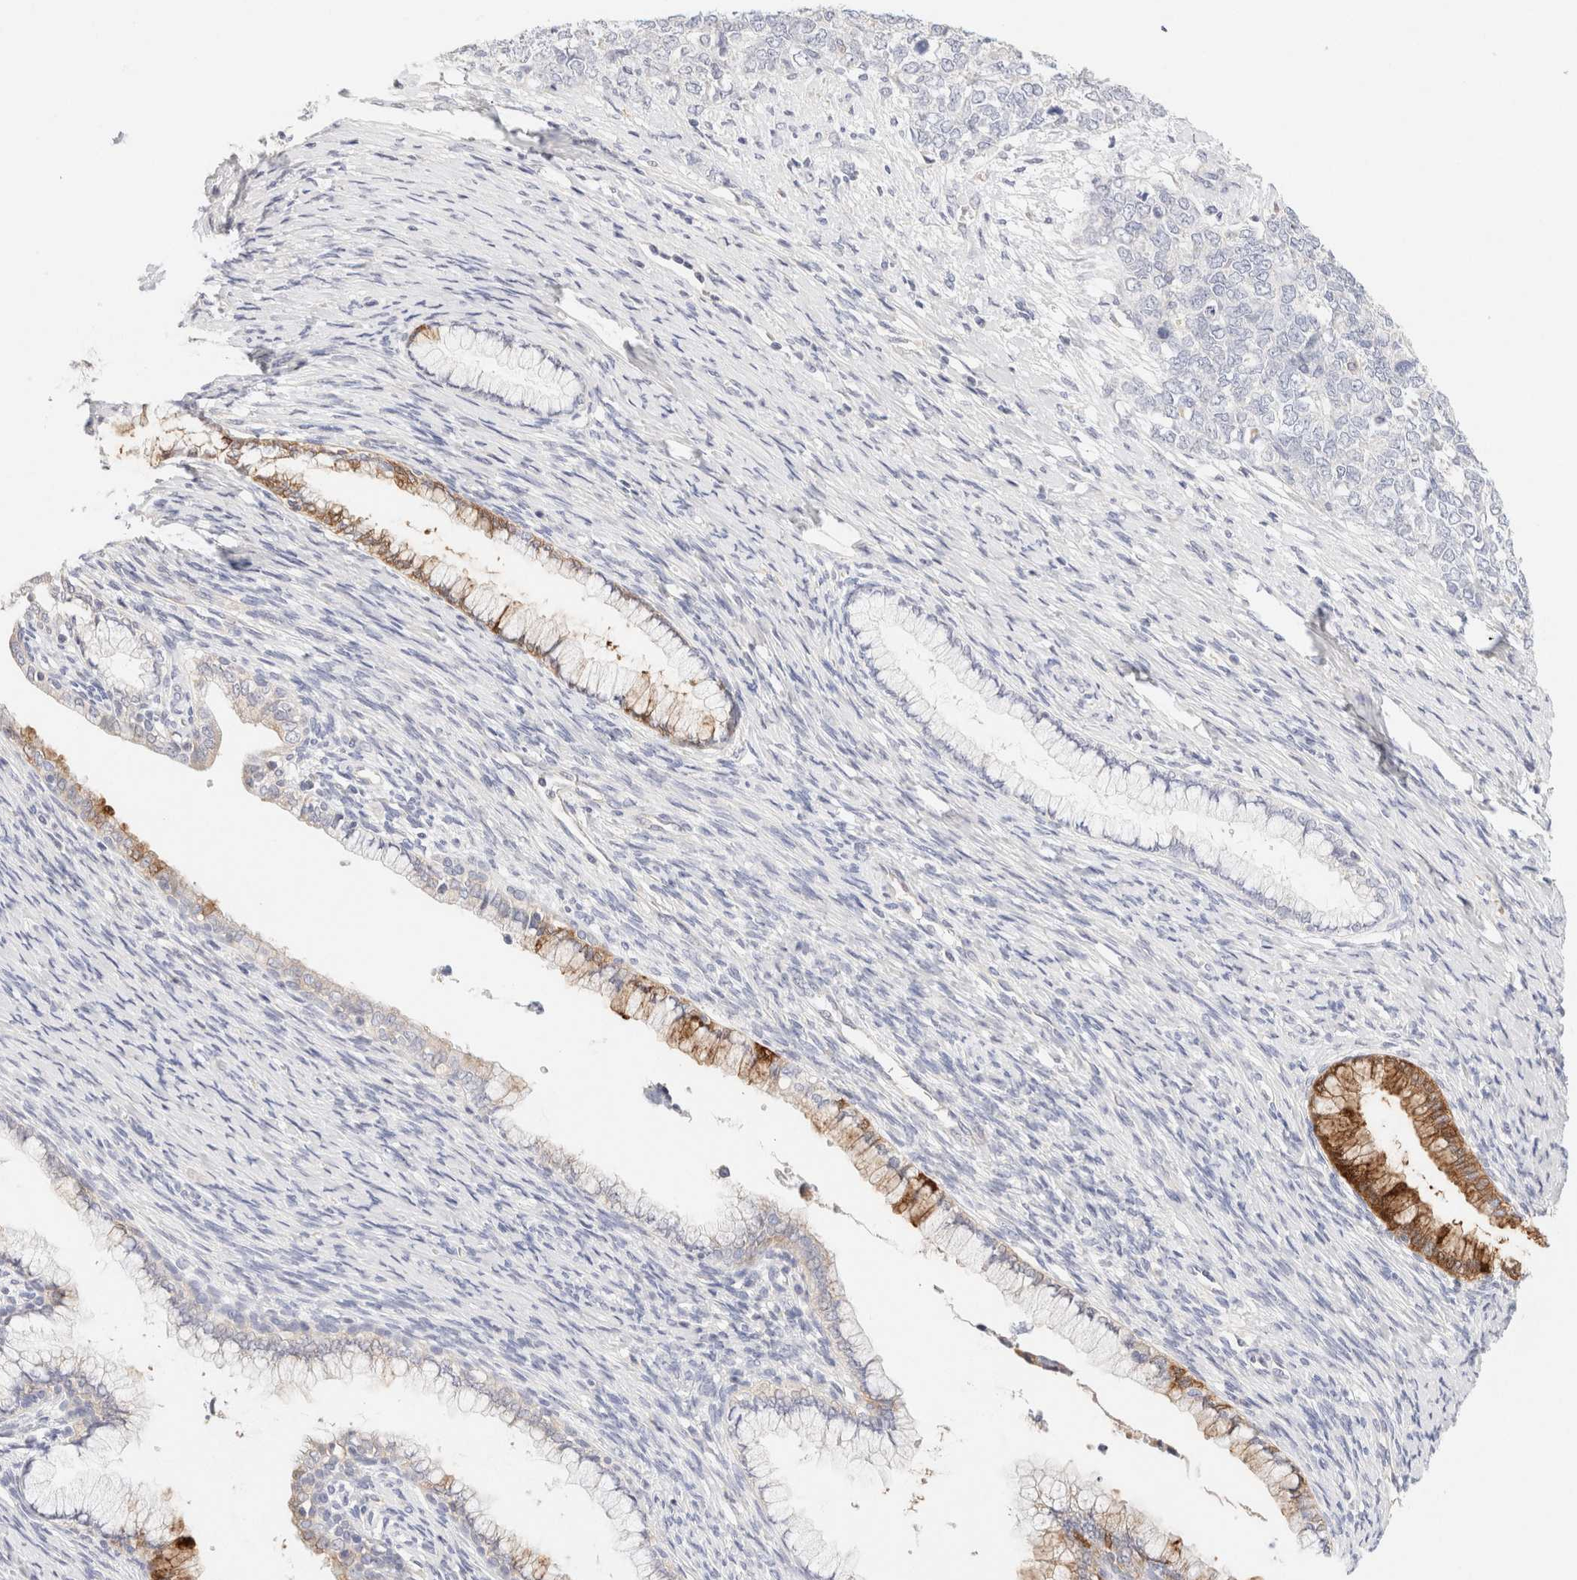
{"staining": {"intensity": "negative", "quantity": "none", "location": "none"}, "tissue": "cervical cancer", "cell_type": "Tumor cells", "image_type": "cancer", "snomed": [{"axis": "morphology", "description": "Squamous cell carcinoma, NOS"}, {"axis": "topography", "description": "Cervix"}], "caption": "This is a image of IHC staining of squamous cell carcinoma (cervical), which shows no staining in tumor cells.", "gene": "SCGB2A2", "patient": {"sex": "female", "age": 63}}